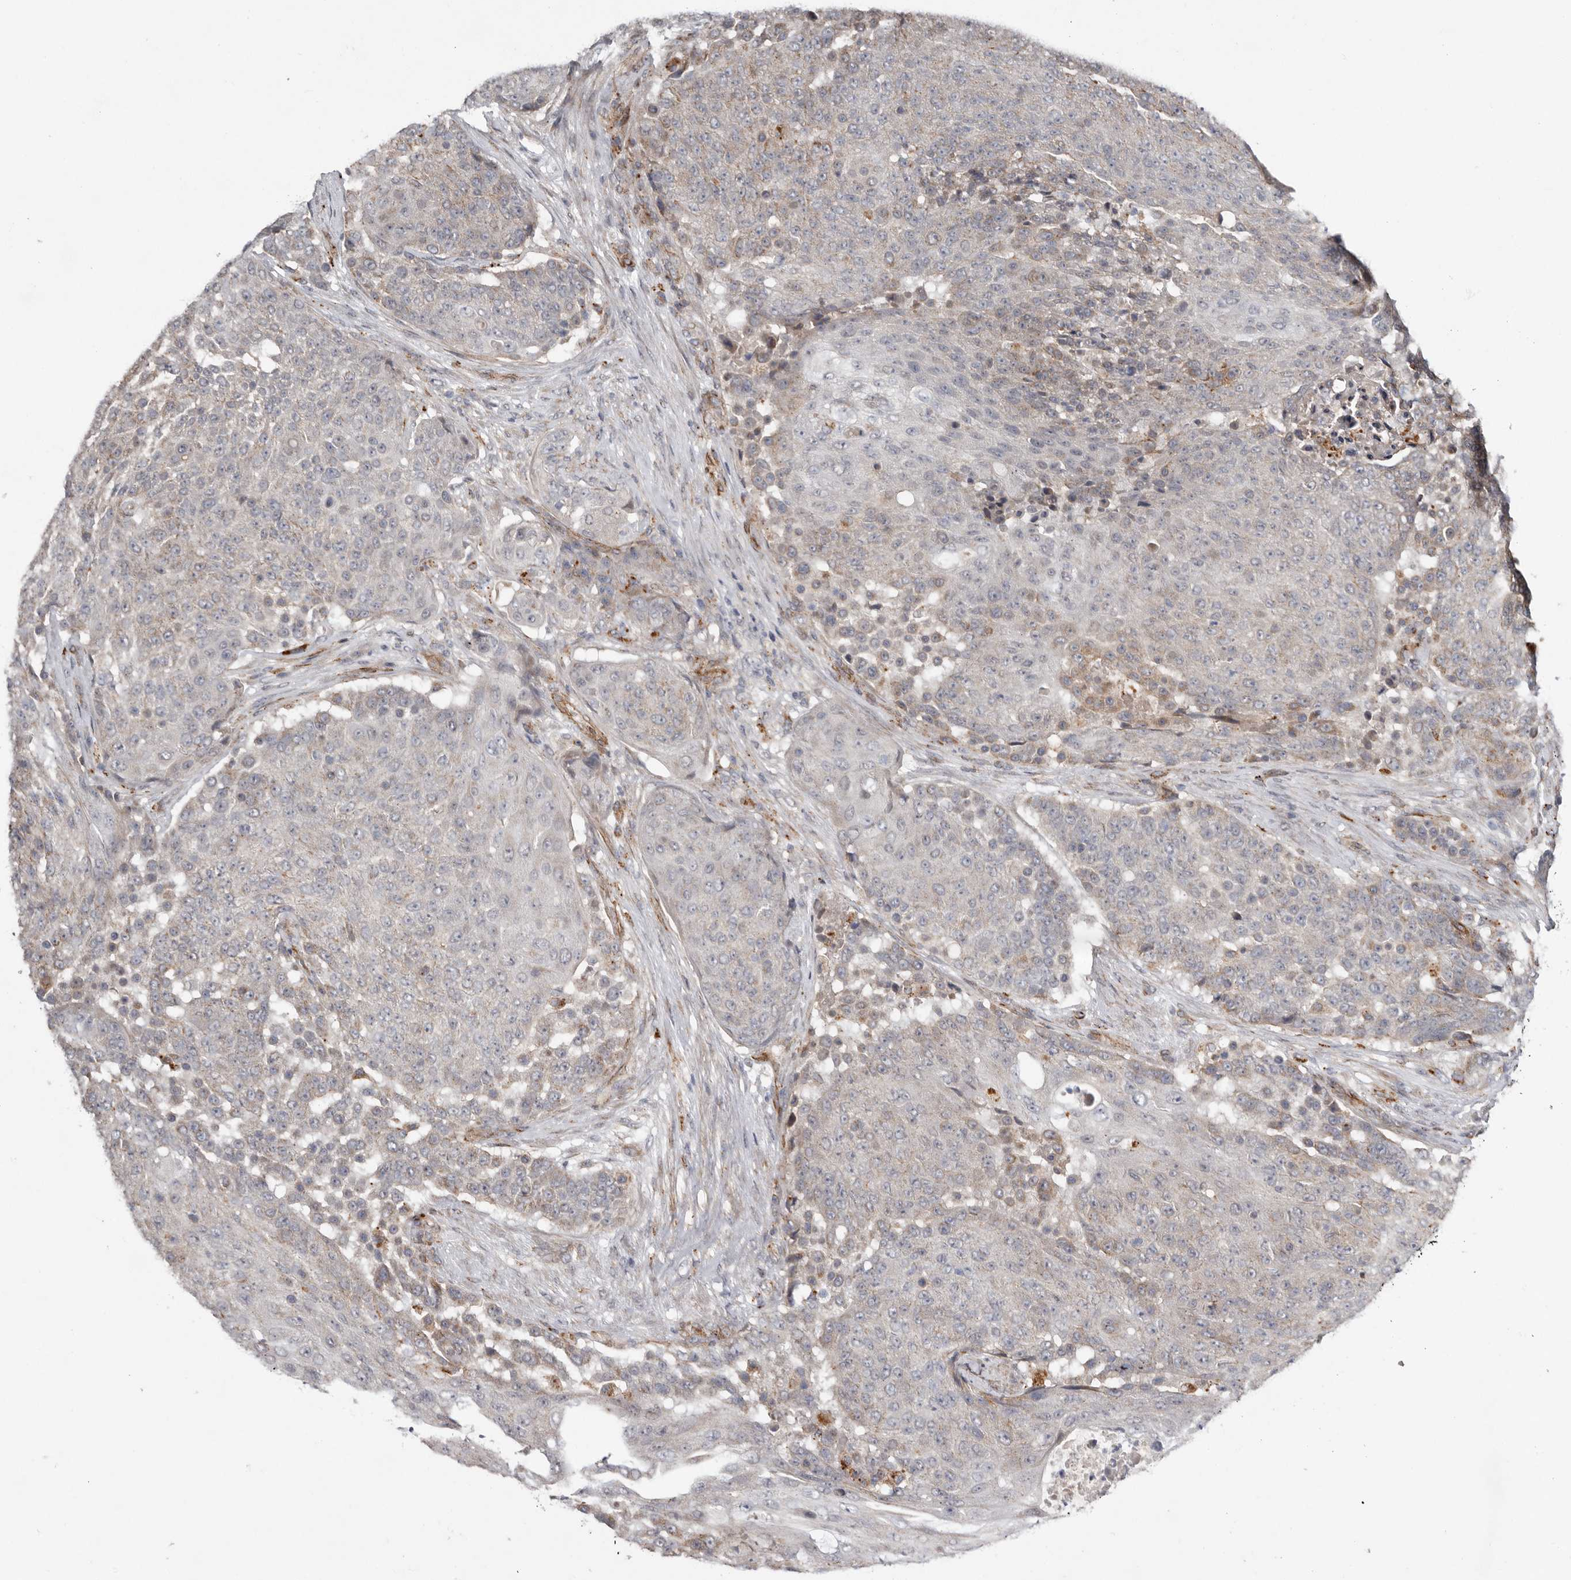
{"staining": {"intensity": "weak", "quantity": "<25%", "location": "cytoplasmic/membranous"}, "tissue": "urothelial cancer", "cell_type": "Tumor cells", "image_type": "cancer", "snomed": [{"axis": "morphology", "description": "Urothelial carcinoma, High grade"}, {"axis": "topography", "description": "Urinary bladder"}], "caption": "This is an immunohistochemistry (IHC) photomicrograph of urothelial carcinoma (high-grade). There is no positivity in tumor cells.", "gene": "RANBP17", "patient": {"sex": "female", "age": 63}}